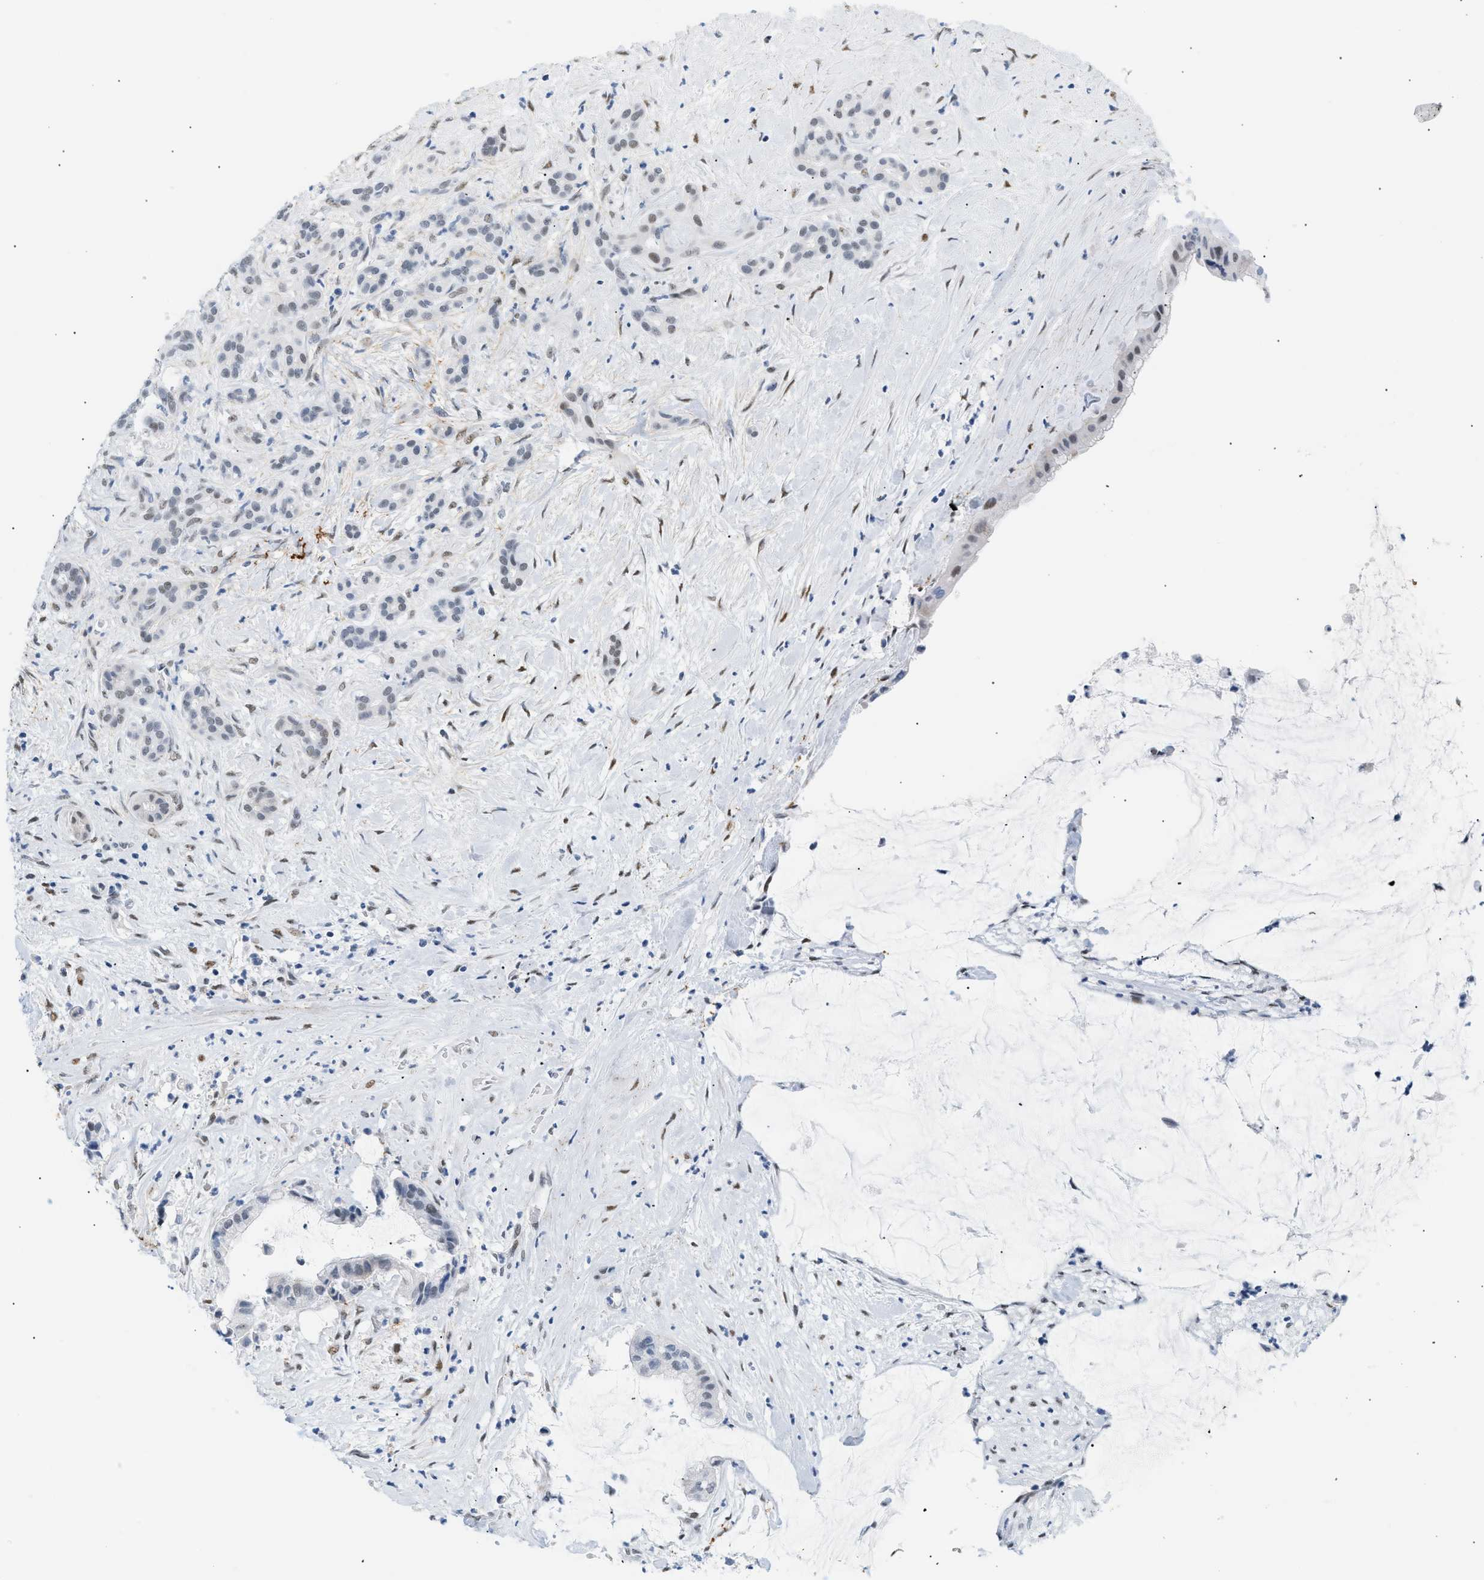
{"staining": {"intensity": "weak", "quantity": "<25%", "location": "nuclear"}, "tissue": "pancreatic cancer", "cell_type": "Tumor cells", "image_type": "cancer", "snomed": [{"axis": "morphology", "description": "Adenocarcinoma, NOS"}, {"axis": "topography", "description": "Pancreas"}], "caption": "Pancreatic adenocarcinoma stained for a protein using immunohistochemistry (IHC) displays no positivity tumor cells.", "gene": "ELN", "patient": {"sex": "male", "age": 41}}